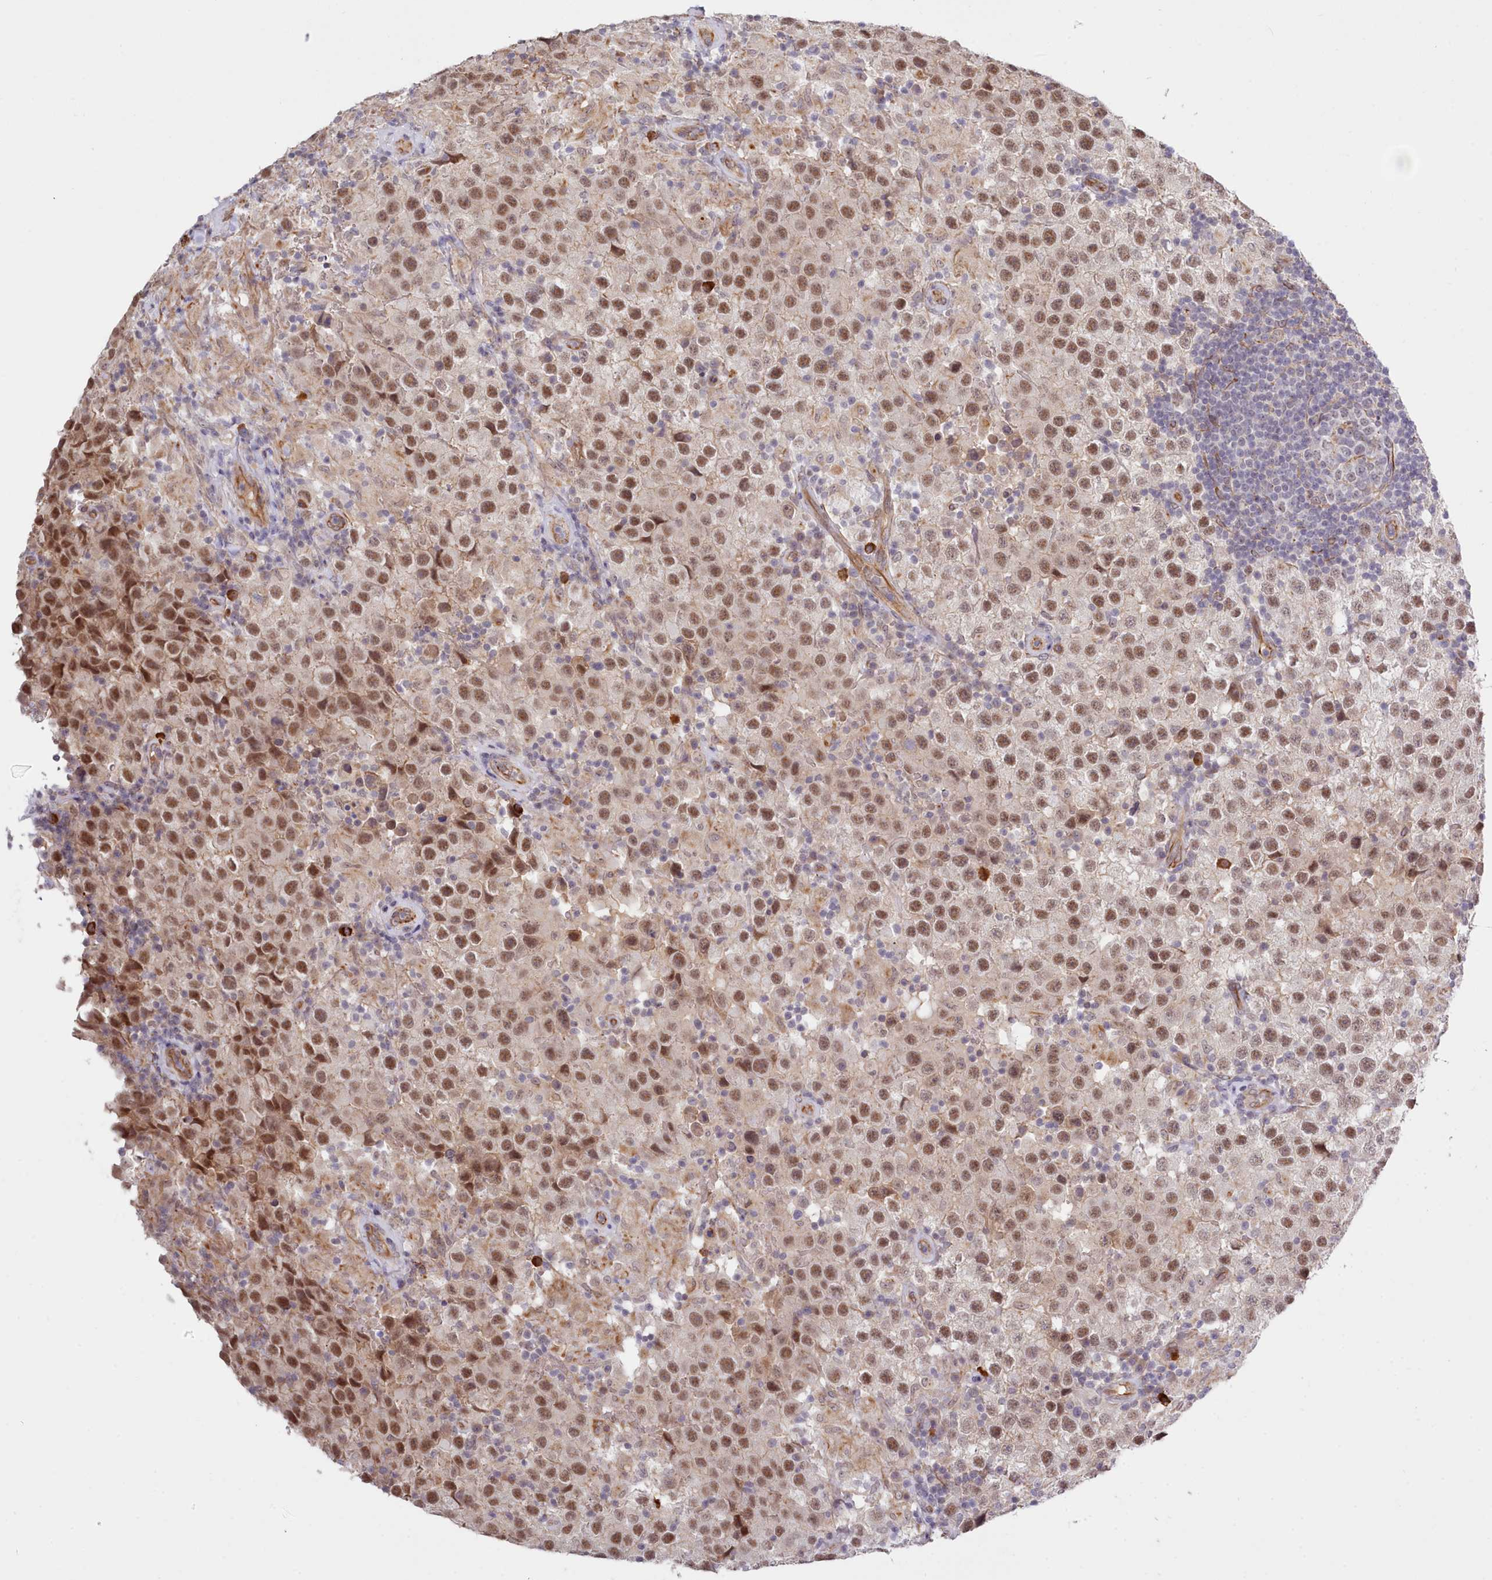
{"staining": {"intensity": "moderate", "quantity": ">75%", "location": "nuclear"}, "tissue": "testis cancer", "cell_type": "Tumor cells", "image_type": "cancer", "snomed": [{"axis": "morphology", "description": "Seminoma, NOS"}, {"axis": "morphology", "description": "Carcinoma, Embryonal, NOS"}, {"axis": "topography", "description": "Testis"}], "caption": "Immunohistochemistry of human seminoma (testis) shows medium levels of moderate nuclear staining in about >75% of tumor cells.", "gene": "ZC3H13", "patient": {"sex": "male", "age": 41}}